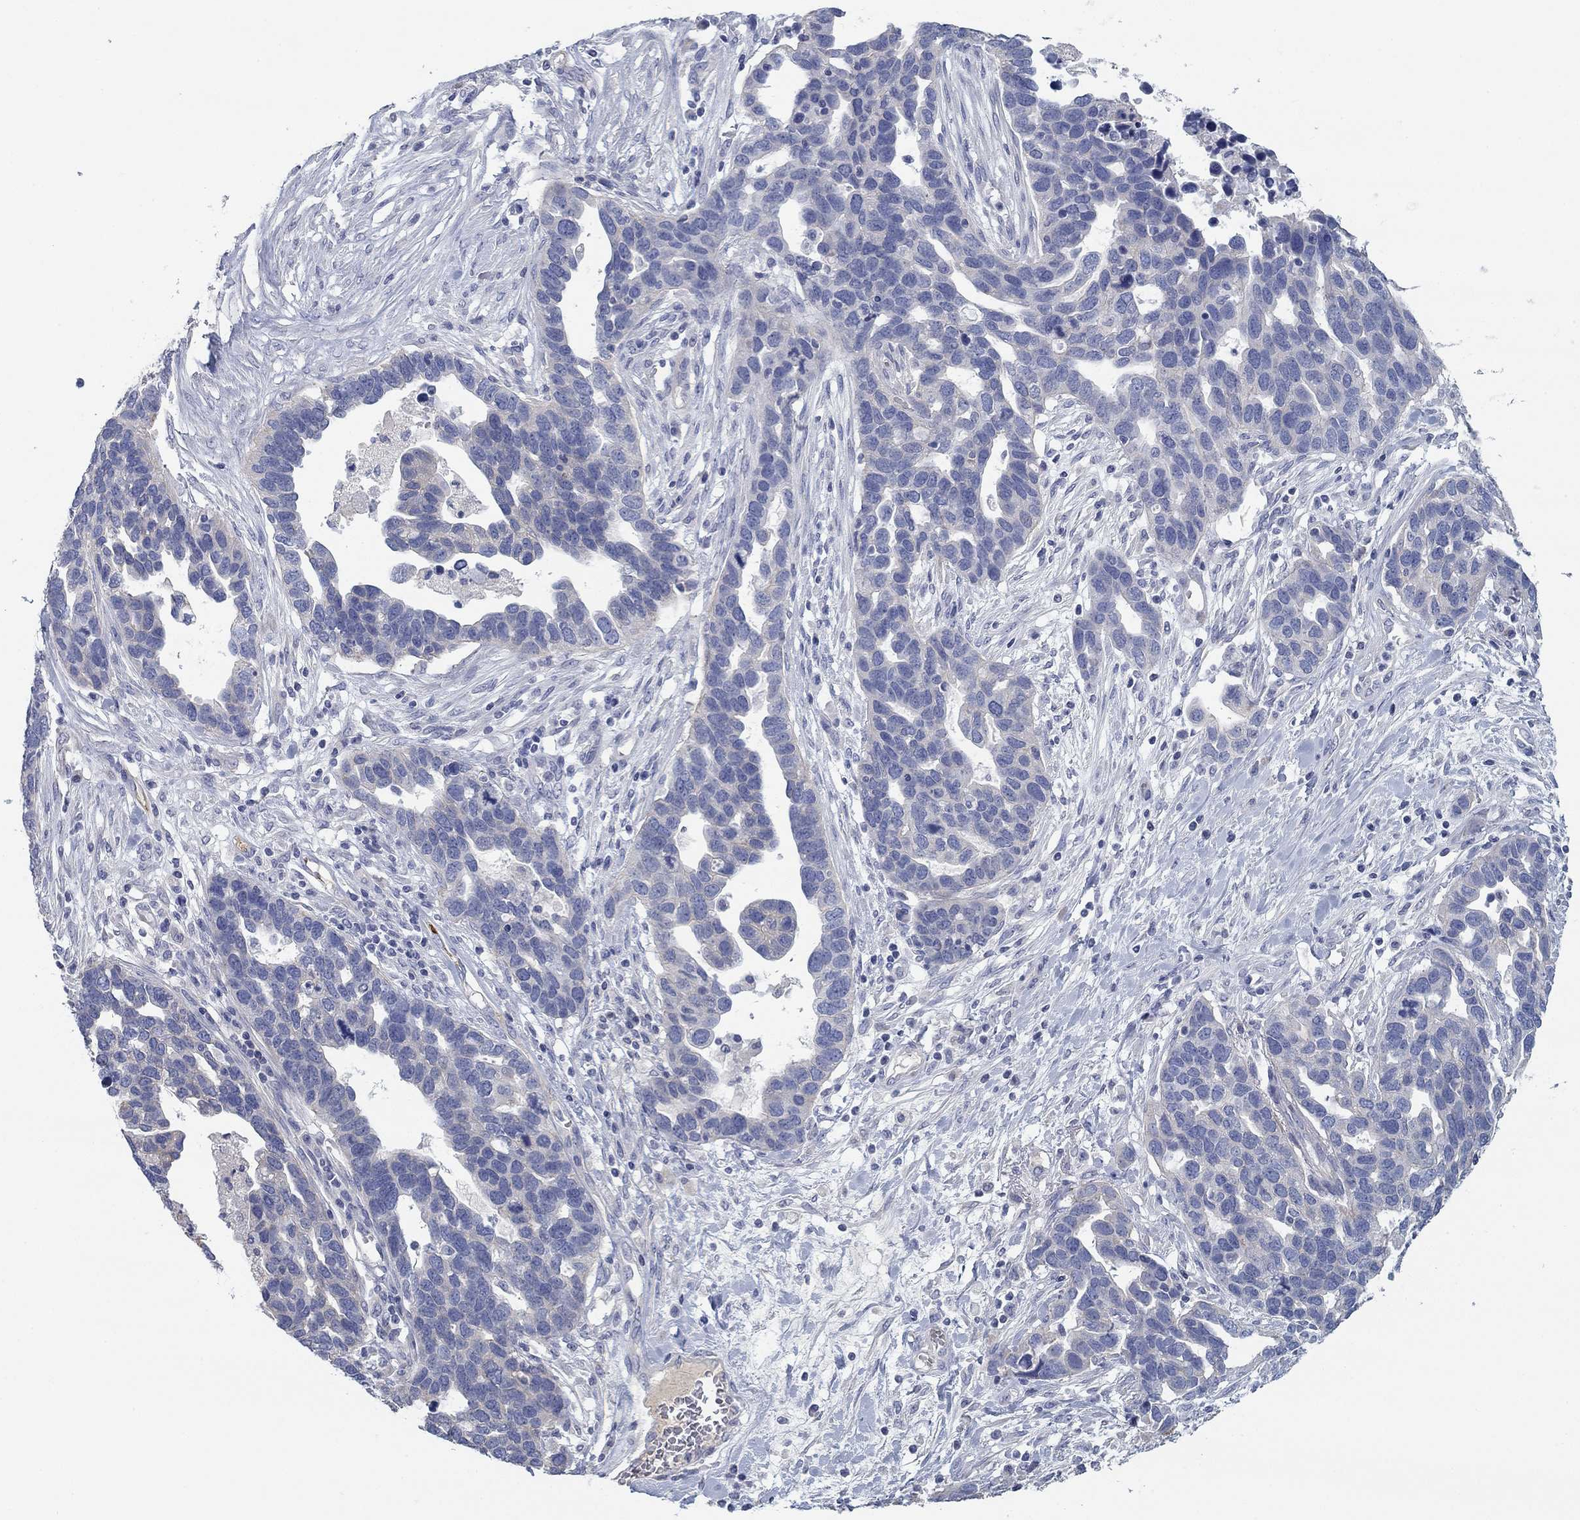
{"staining": {"intensity": "negative", "quantity": "none", "location": "none"}, "tissue": "ovarian cancer", "cell_type": "Tumor cells", "image_type": "cancer", "snomed": [{"axis": "morphology", "description": "Cystadenocarcinoma, serous, NOS"}, {"axis": "topography", "description": "Ovary"}], "caption": "The immunohistochemistry (IHC) histopathology image has no significant expression in tumor cells of ovarian serous cystadenocarcinoma tissue.", "gene": "APOC3", "patient": {"sex": "female", "age": 54}}